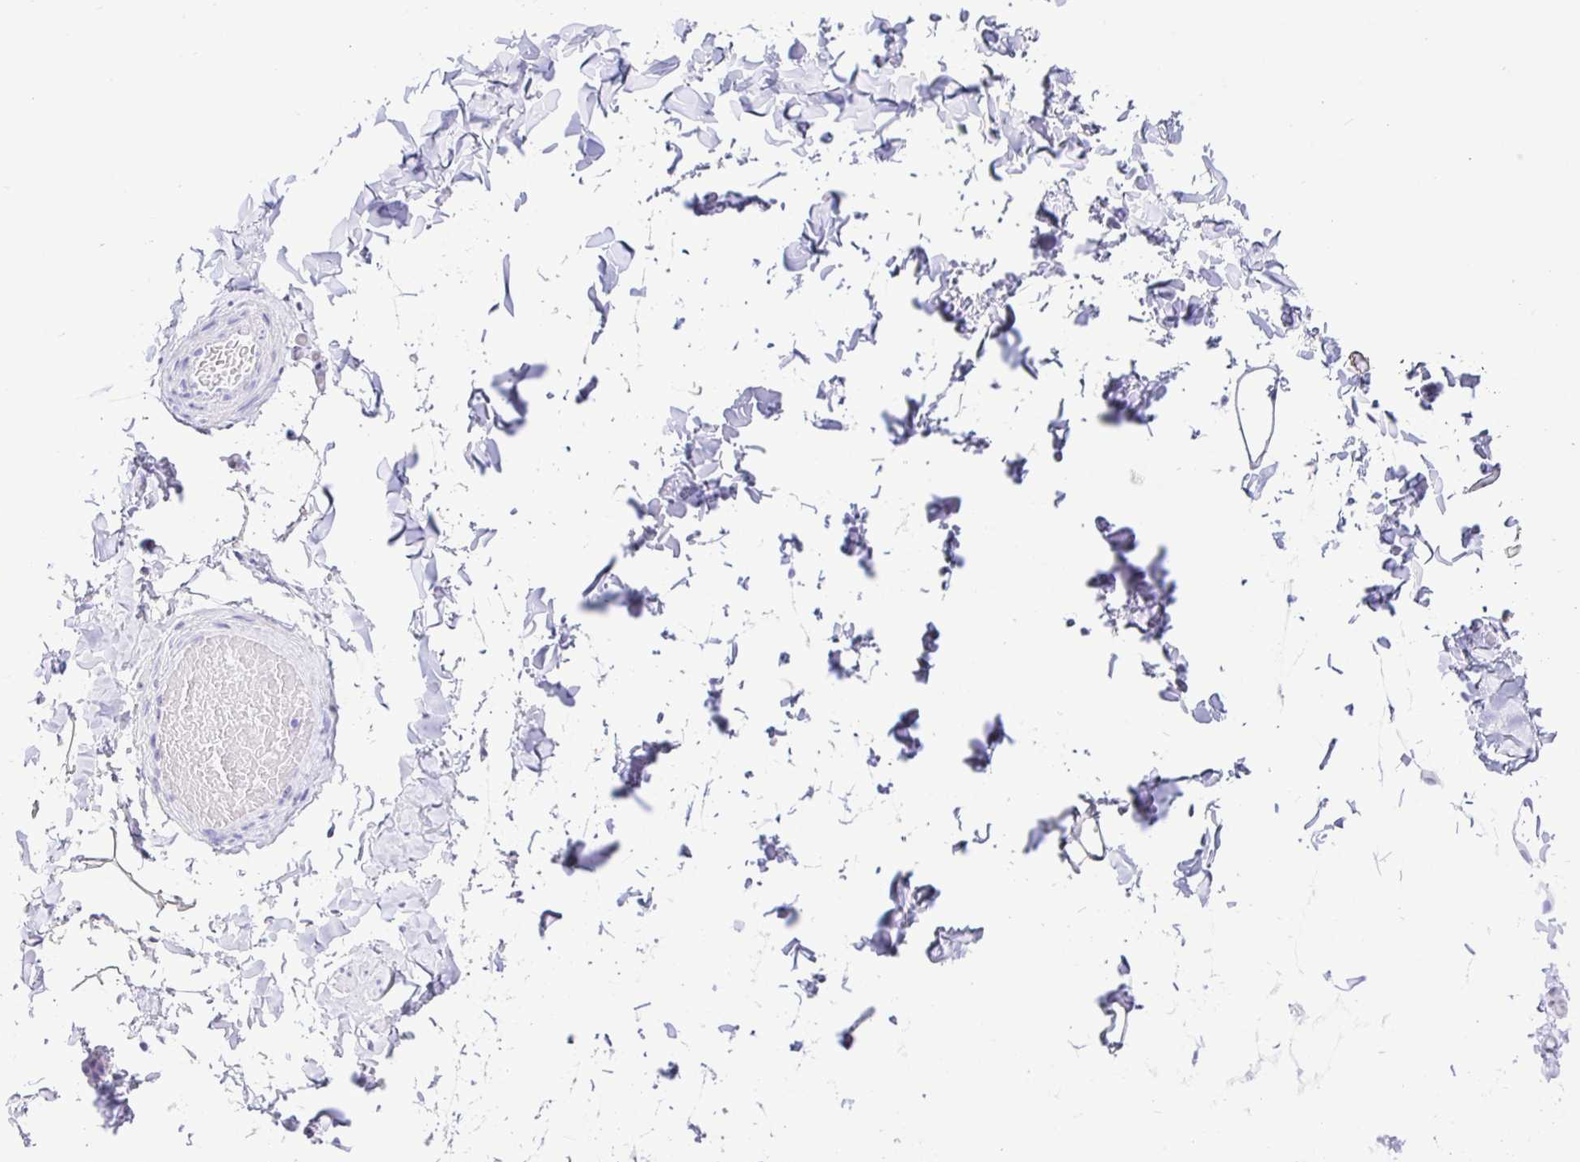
{"staining": {"intensity": "negative", "quantity": "none", "location": "none"}, "tissue": "adipose tissue", "cell_type": "Adipocytes", "image_type": "normal", "snomed": [{"axis": "morphology", "description": "Normal tissue, NOS"}, {"axis": "topography", "description": "Soft tissue"}, {"axis": "topography", "description": "Adipose tissue"}, {"axis": "topography", "description": "Vascular tissue"}, {"axis": "topography", "description": "Peripheral nerve tissue"}], "caption": "DAB (3,3'-diaminobenzidine) immunohistochemical staining of normal human adipose tissue demonstrates no significant expression in adipocytes.", "gene": "PRAMEF18", "patient": {"sex": "male", "age": 29}}